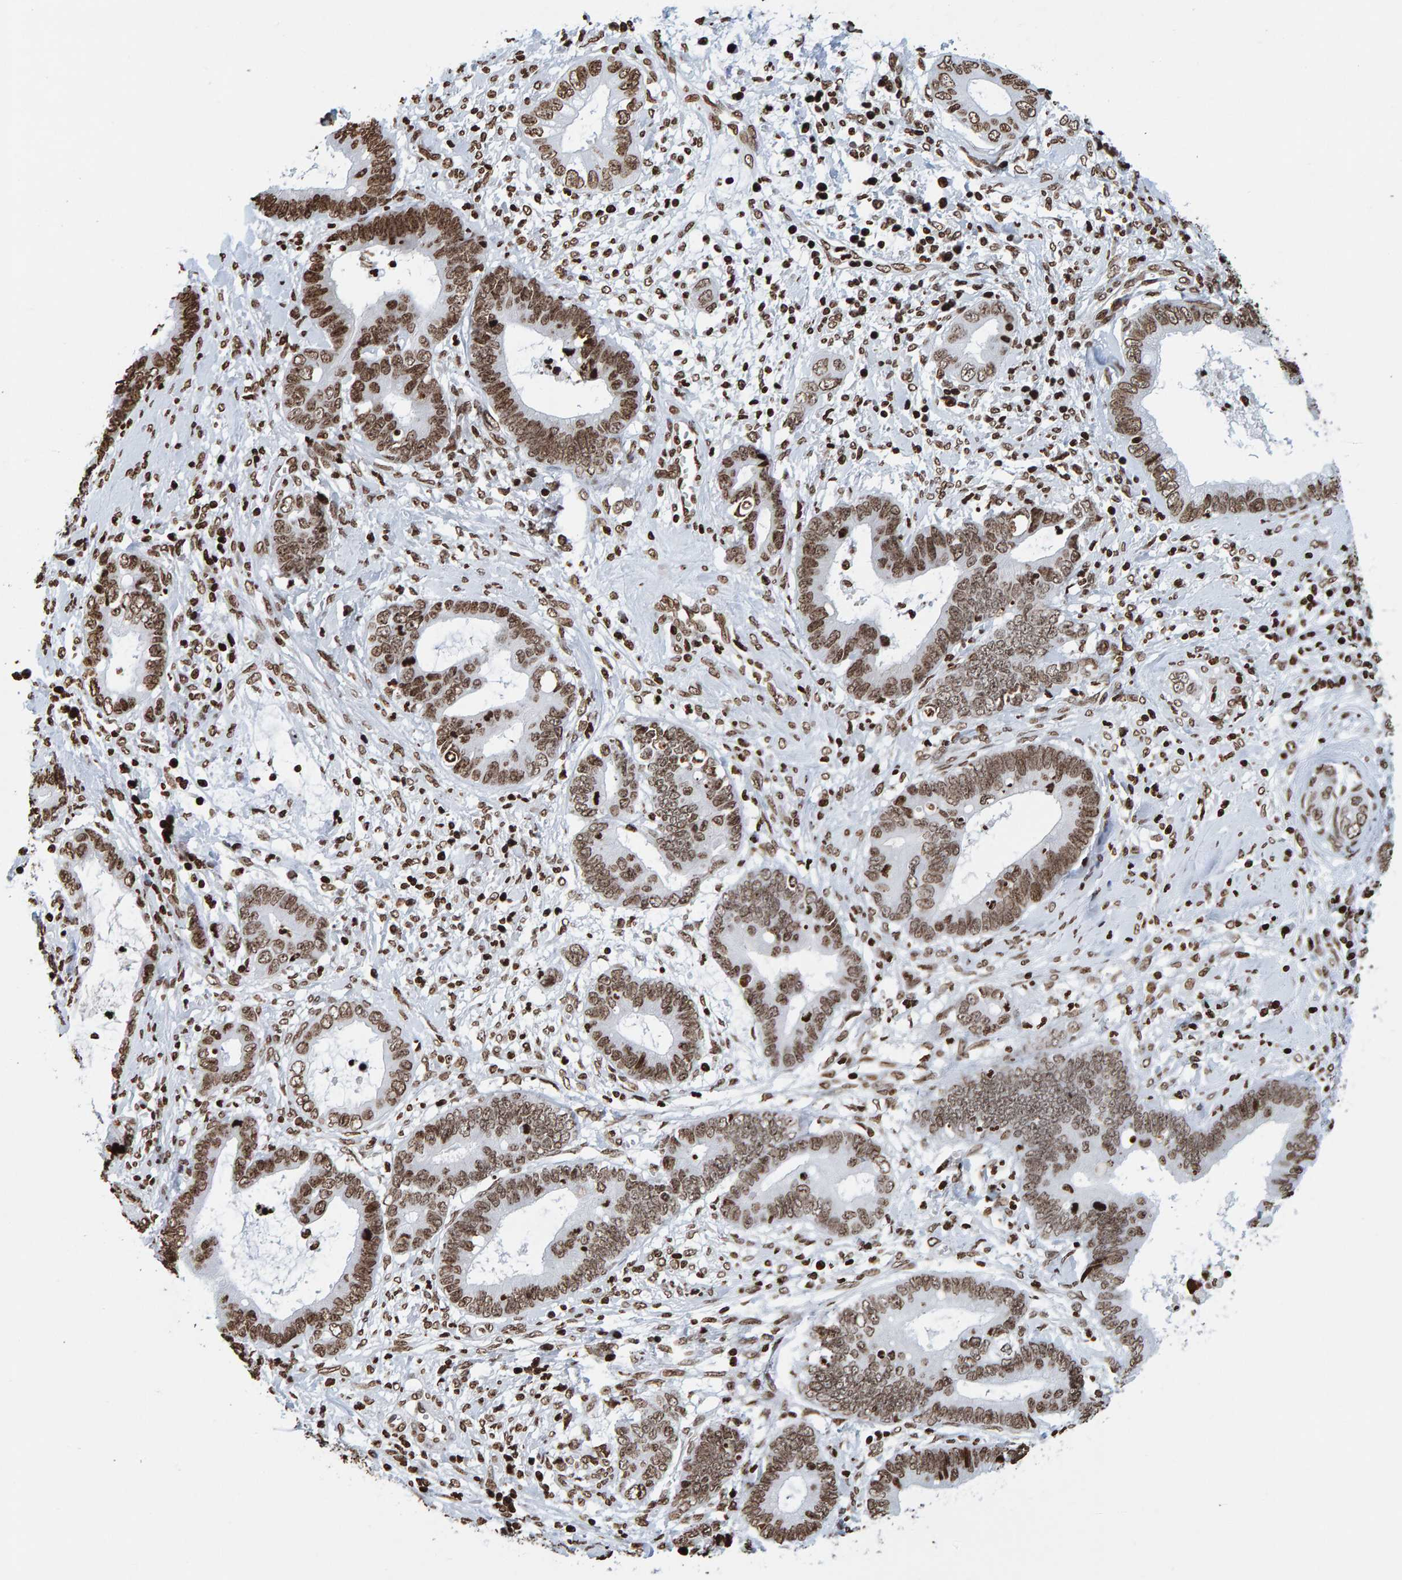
{"staining": {"intensity": "moderate", "quantity": ">75%", "location": "nuclear"}, "tissue": "cervical cancer", "cell_type": "Tumor cells", "image_type": "cancer", "snomed": [{"axis": "morphology", "description": "Adenocarcinoma, NOS"}, {"axis": "topography", "description": "Cervix"}], "caption": "Human cervical adenocarcinoma stained with a protein marker demonstrates moderate staining in tumor cells.", "gene": "BRF2", "patient": {"sex": "female", "age": 44}}